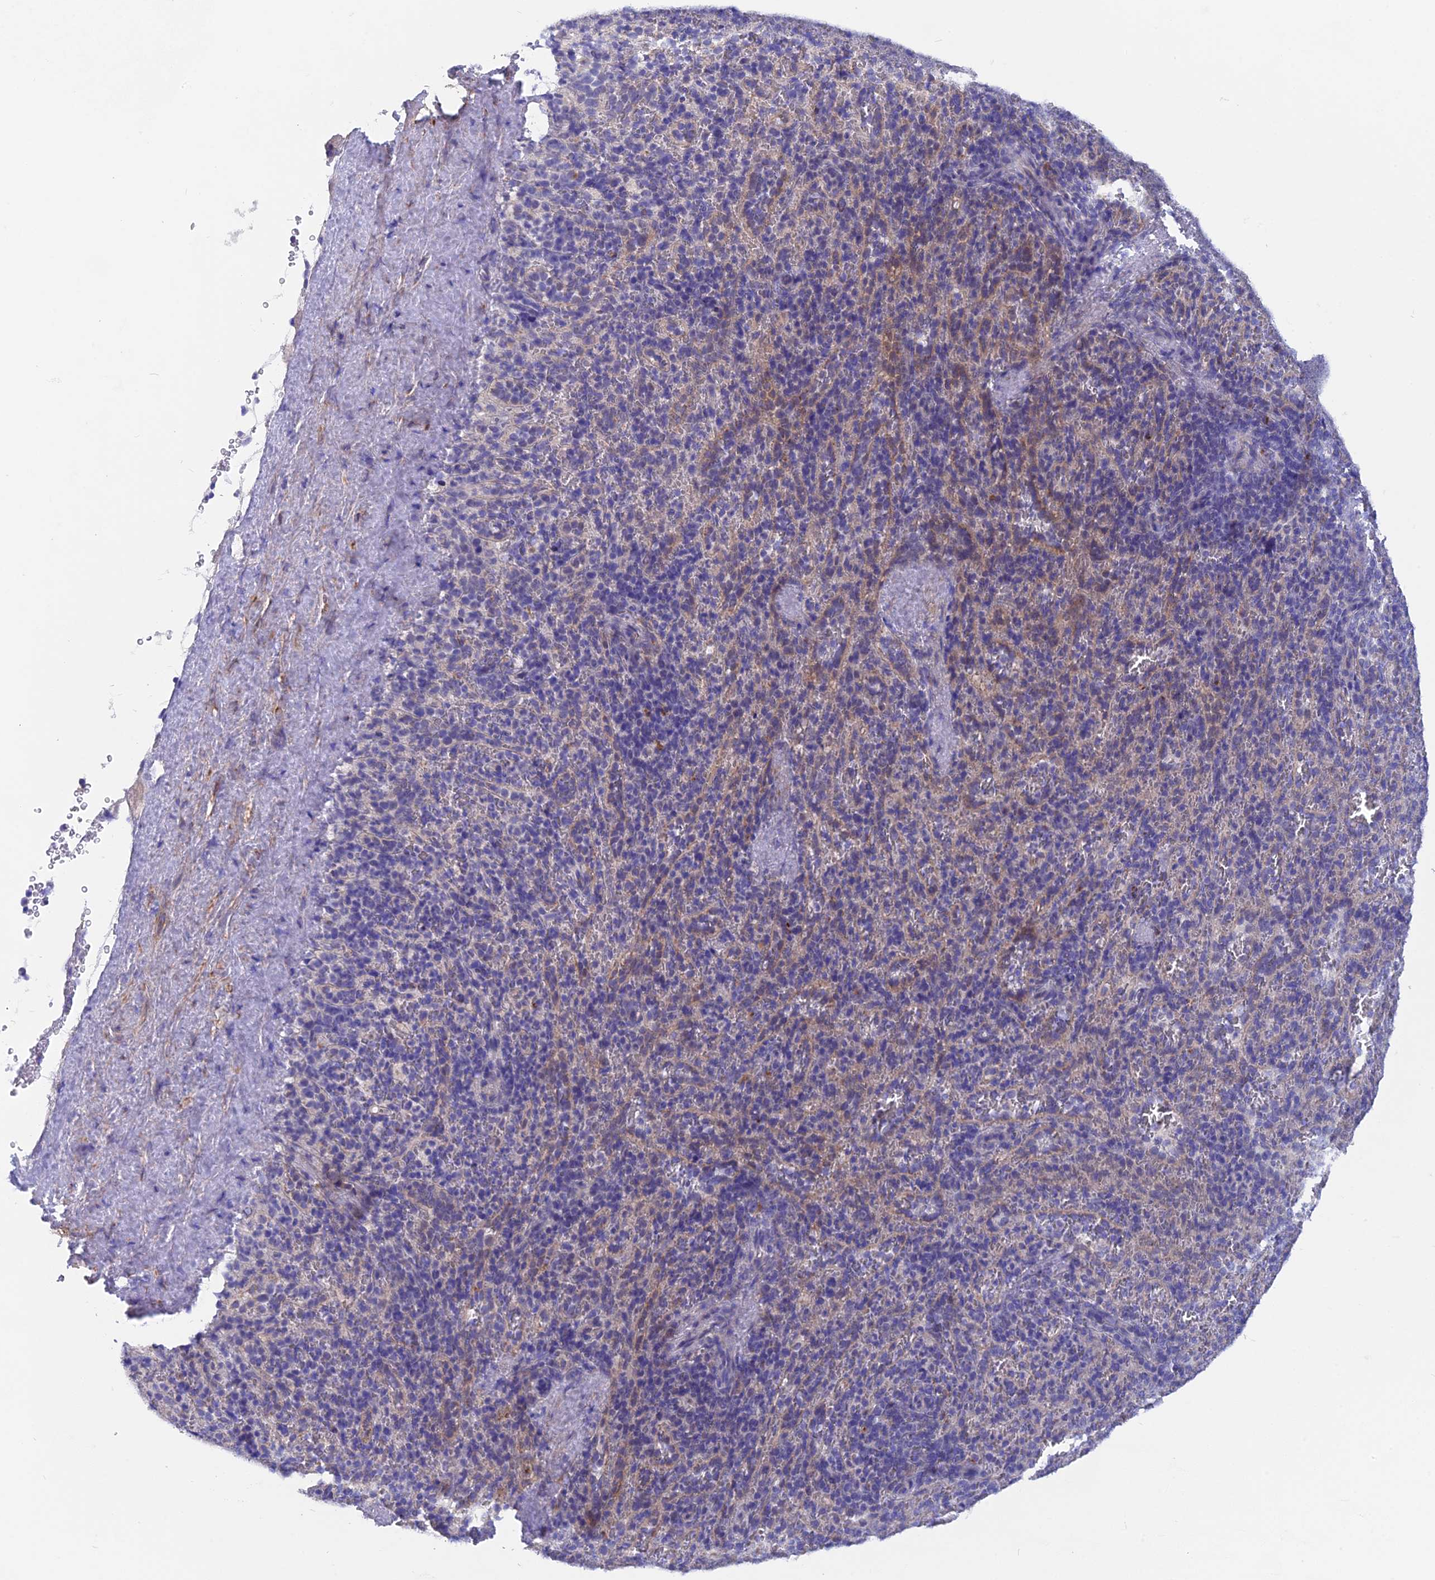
{"staining": {"intensity": "negative", "quantity": "none", "location": "none"}, "tissue": "spleen", "cell_type": "Cells in red pulp", "image_type": "normal", "snomed": [{"axis": "morphology", "description": "Normal tissue, NOS"}, {"axis": "topography", "description": "Spleen"}], "caption": "Immunohistochemistry histopathology image of benign spleen: spleen stained with DAB demonstrates no significant protein staining in cells in red pulp.", "gene": "AK4P3", "patient": {"sex": "female", "age": 21}}